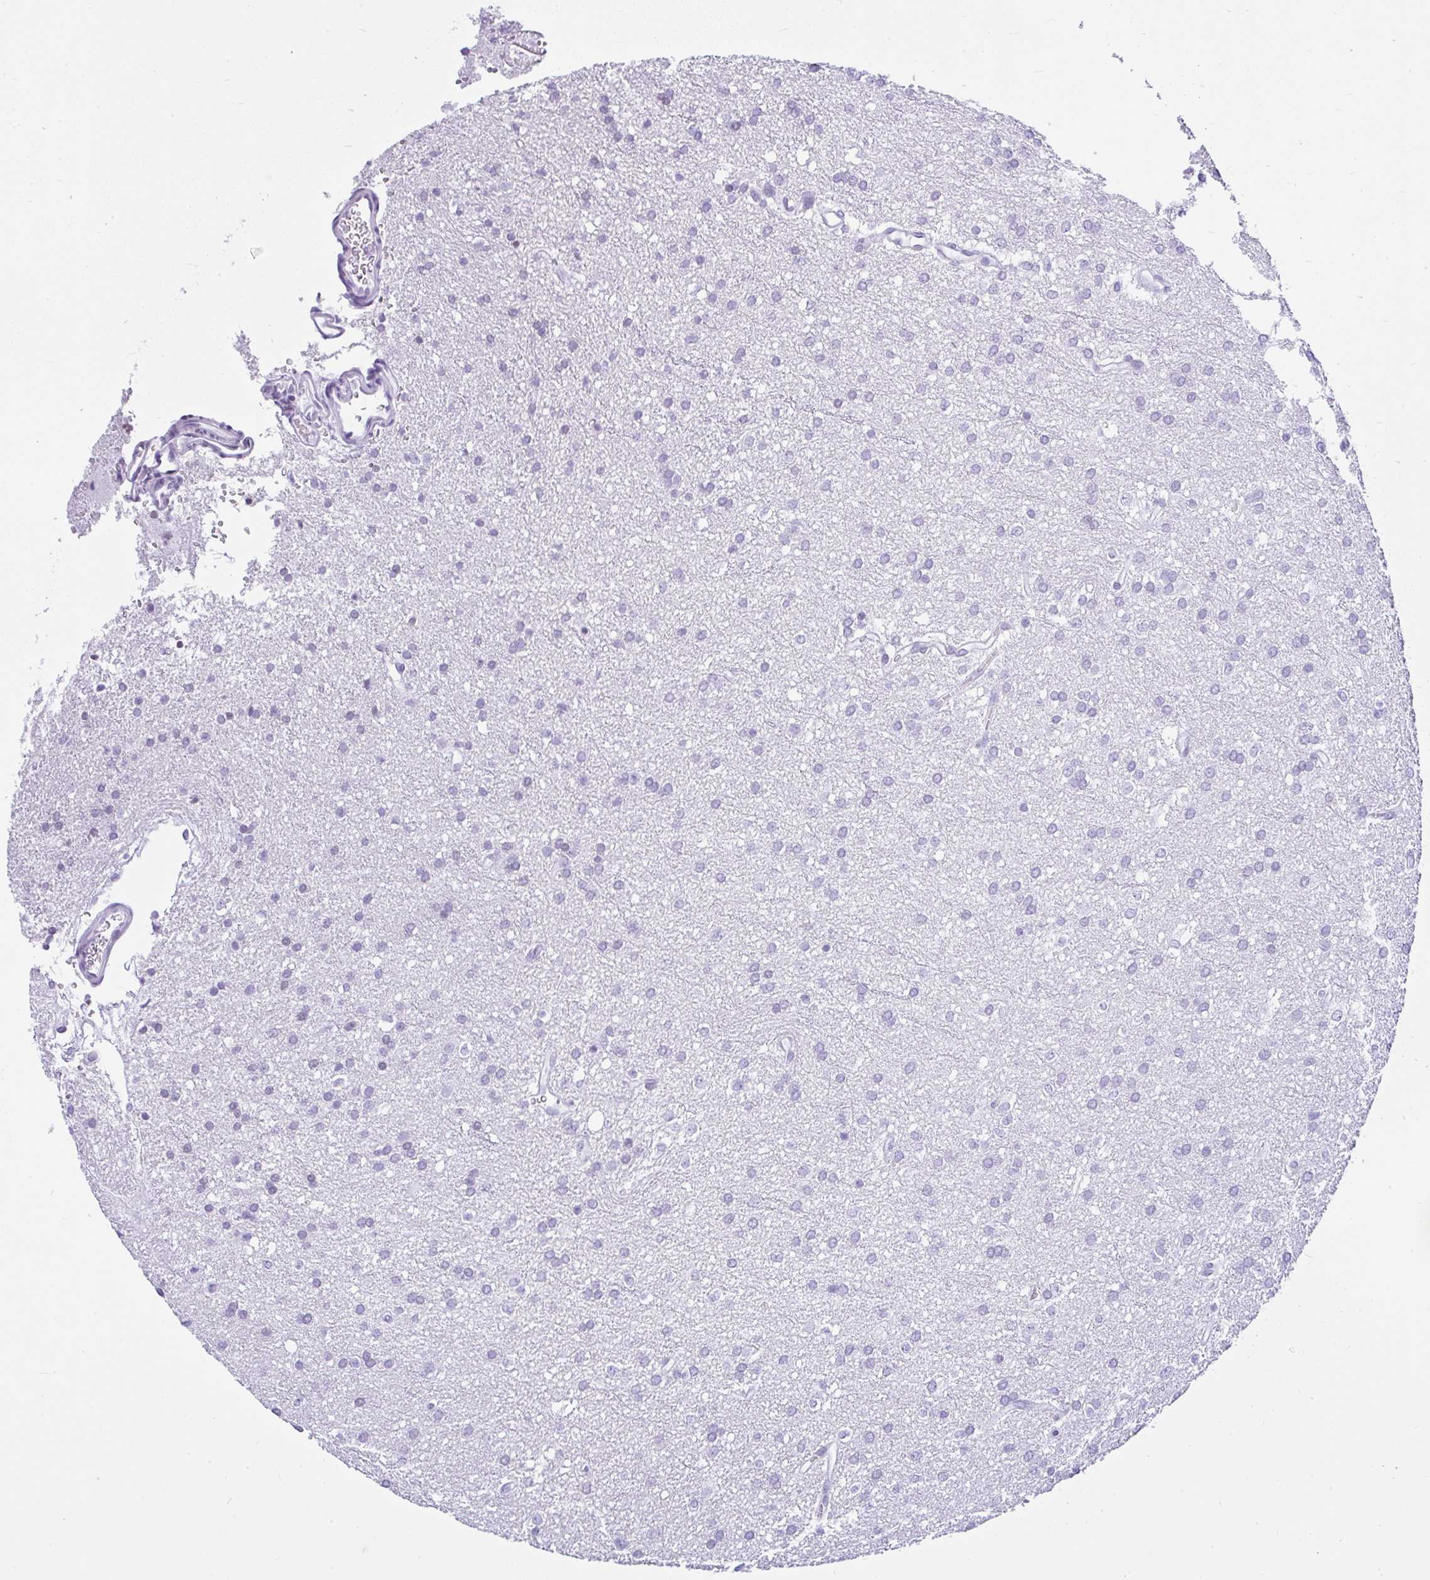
{"staining": {"intensity": "negative", "quantity": "none", "location": "none"}, "tissue": "glioma", "cell_type": "Tumor cells", "image_type": "cancer", "snomed": [{"axis": "morphology", "description": "Glioma, malignant, Low grade"}, {"axis": "topography", "description": "Brain"}], "caption": "Immunohistochemistry (IHC) photomicrograph of neoplastic tissue: human glioma stained with DAB exhibits no significant protein expression in tumor cells.", "gene": "KRT27", "patient": {"sex": "female", "age": 33}}